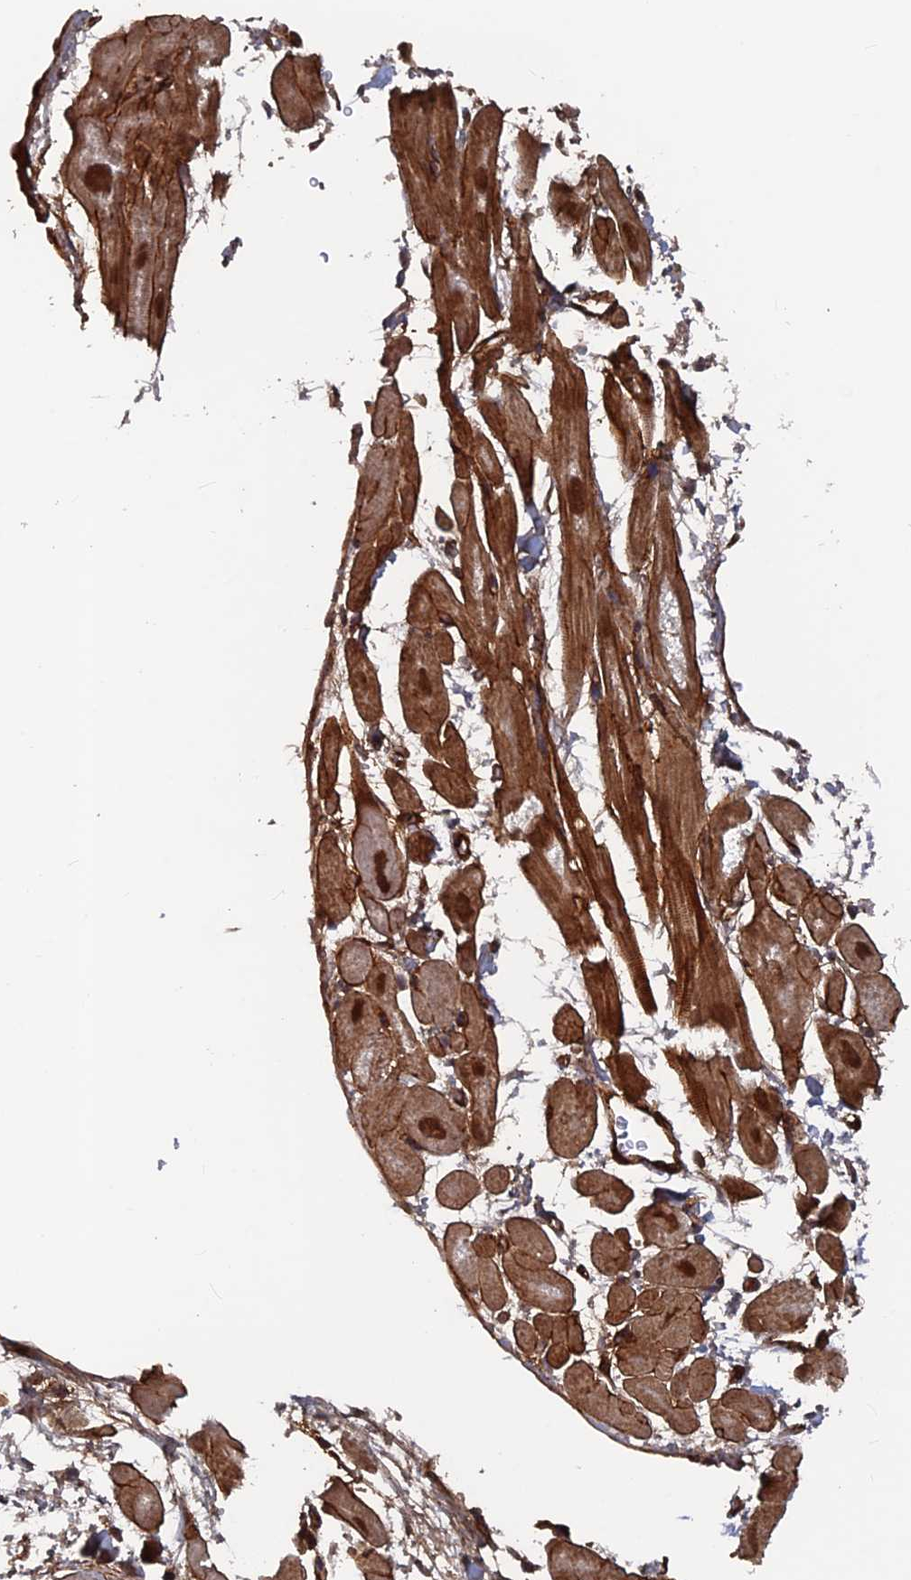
{"staining": {"intensity": "strong", "quantity": "25%-75%", "location": "cytoplasmic/membranous,nuclear"}, "tissue": "heart muscle", "cell_type": "Cardiomyocytes", "image_type": "normal", "snomed": [{"axis": "morphology", "description": "Normal tissue, NOS"}, {"axis": "topography", "description": "Heart"}], "caption": "Cardiomyocytes exhibit high levels of strong cytoplasmic/membranous,nuclear positivity in approximately 25%-75% of cells in benign heart muscle.", "gene": "SH3D21", "patient": {"sex": "male", "age": 49}}